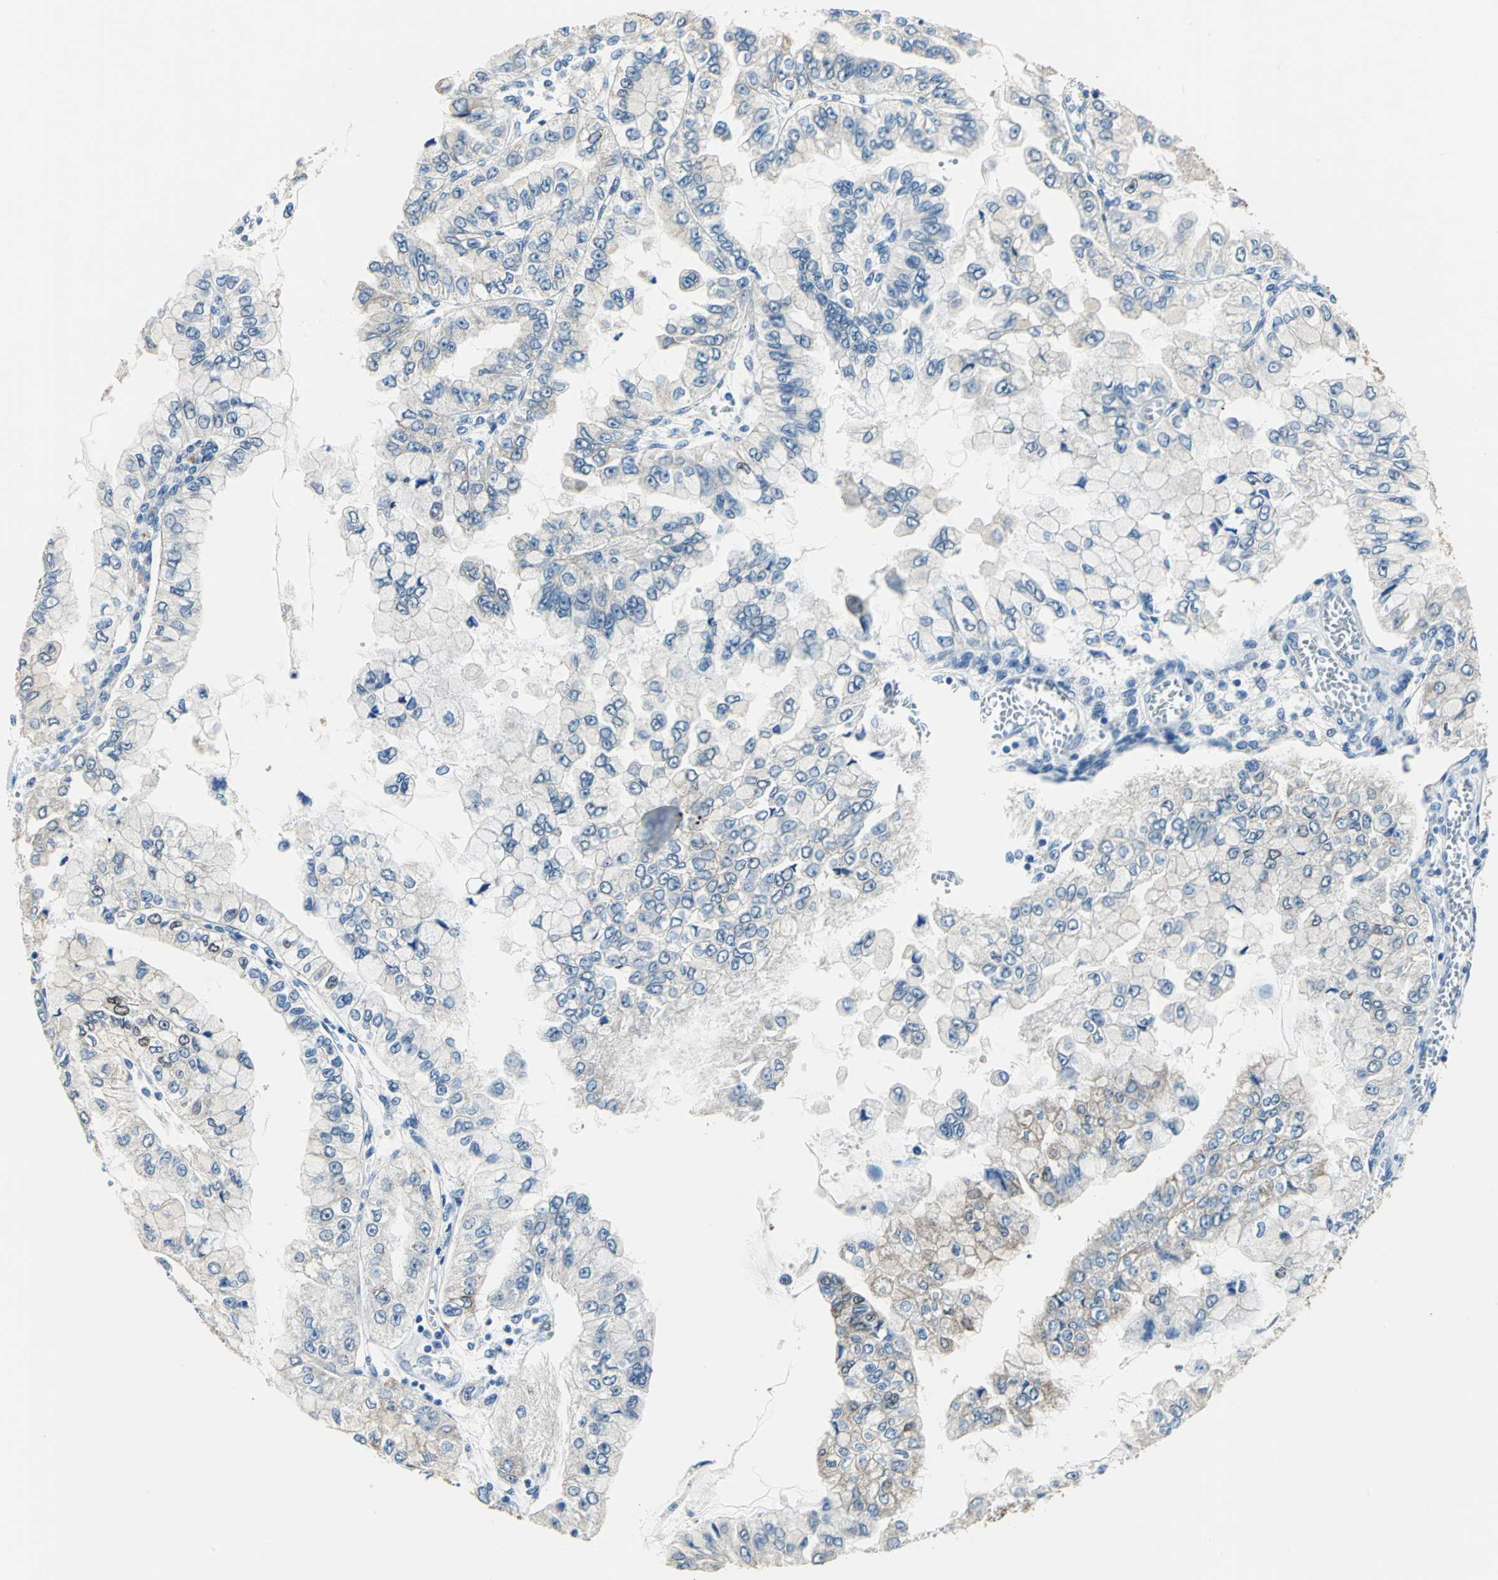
{"staining": {"intensity": "weak", "quantity": ">75%", "location": "cytoplasmic/membranous"}, "tissue": "liver cancer", "cell_type": "Tumor cells", "image_type": "cancer", "snomed": [{"axis": "morphology", "description": "Cholangiocarcinoma"}, {"axis": "topography", "description": "Liver"}], "caption": "Approximately >75% of tumor cells in liver cancer (cholangiocarcinoma) exhibit weak cytoplasmic/membranous protein expression as visualized by brown immunohistochemical staining.", "gene": "RASD2", "patient": {"sex": "female", "age": 79}}